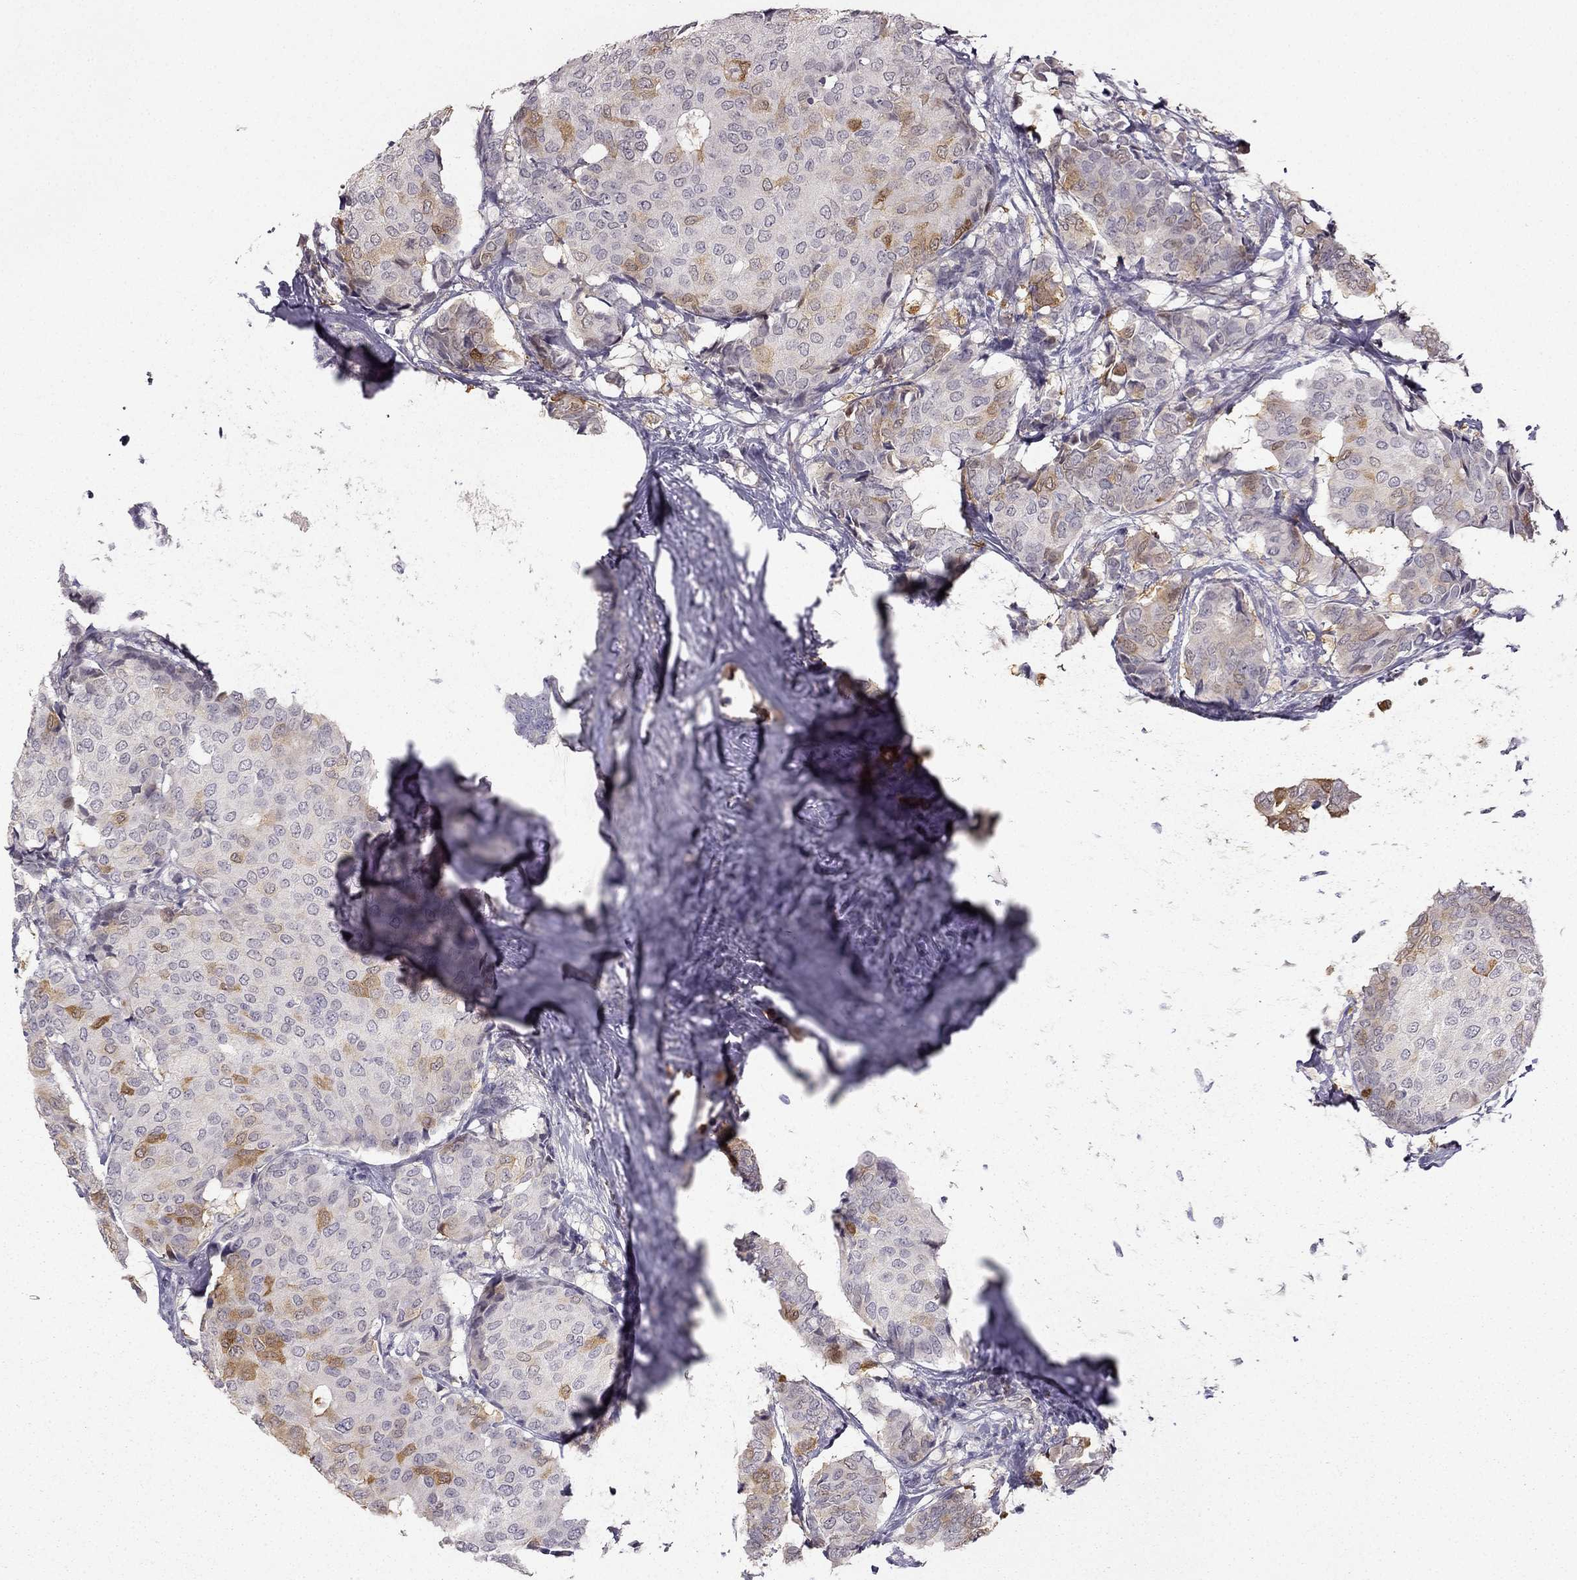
{"staining": {"intensity": "strong", "quantity": "<25%", "location": "cytoplasmic/membranous"}, "tissue": "breast cancer", "cell_type": "Tumor cells", "image_type": "cancer", "snomed": [{"axis": "morphology", "description": "Duct carcinoma"}, {"axis": "topography", "description": "Breast"}], "caption": "Immunohistochemical staining of human breast cancer demonstrates medium levels of strong cytoplasmic/membranous positivity in about <25% of tumor cells.", "gene": "NQO1", "patient": {"sex": "female", "age": 75}}